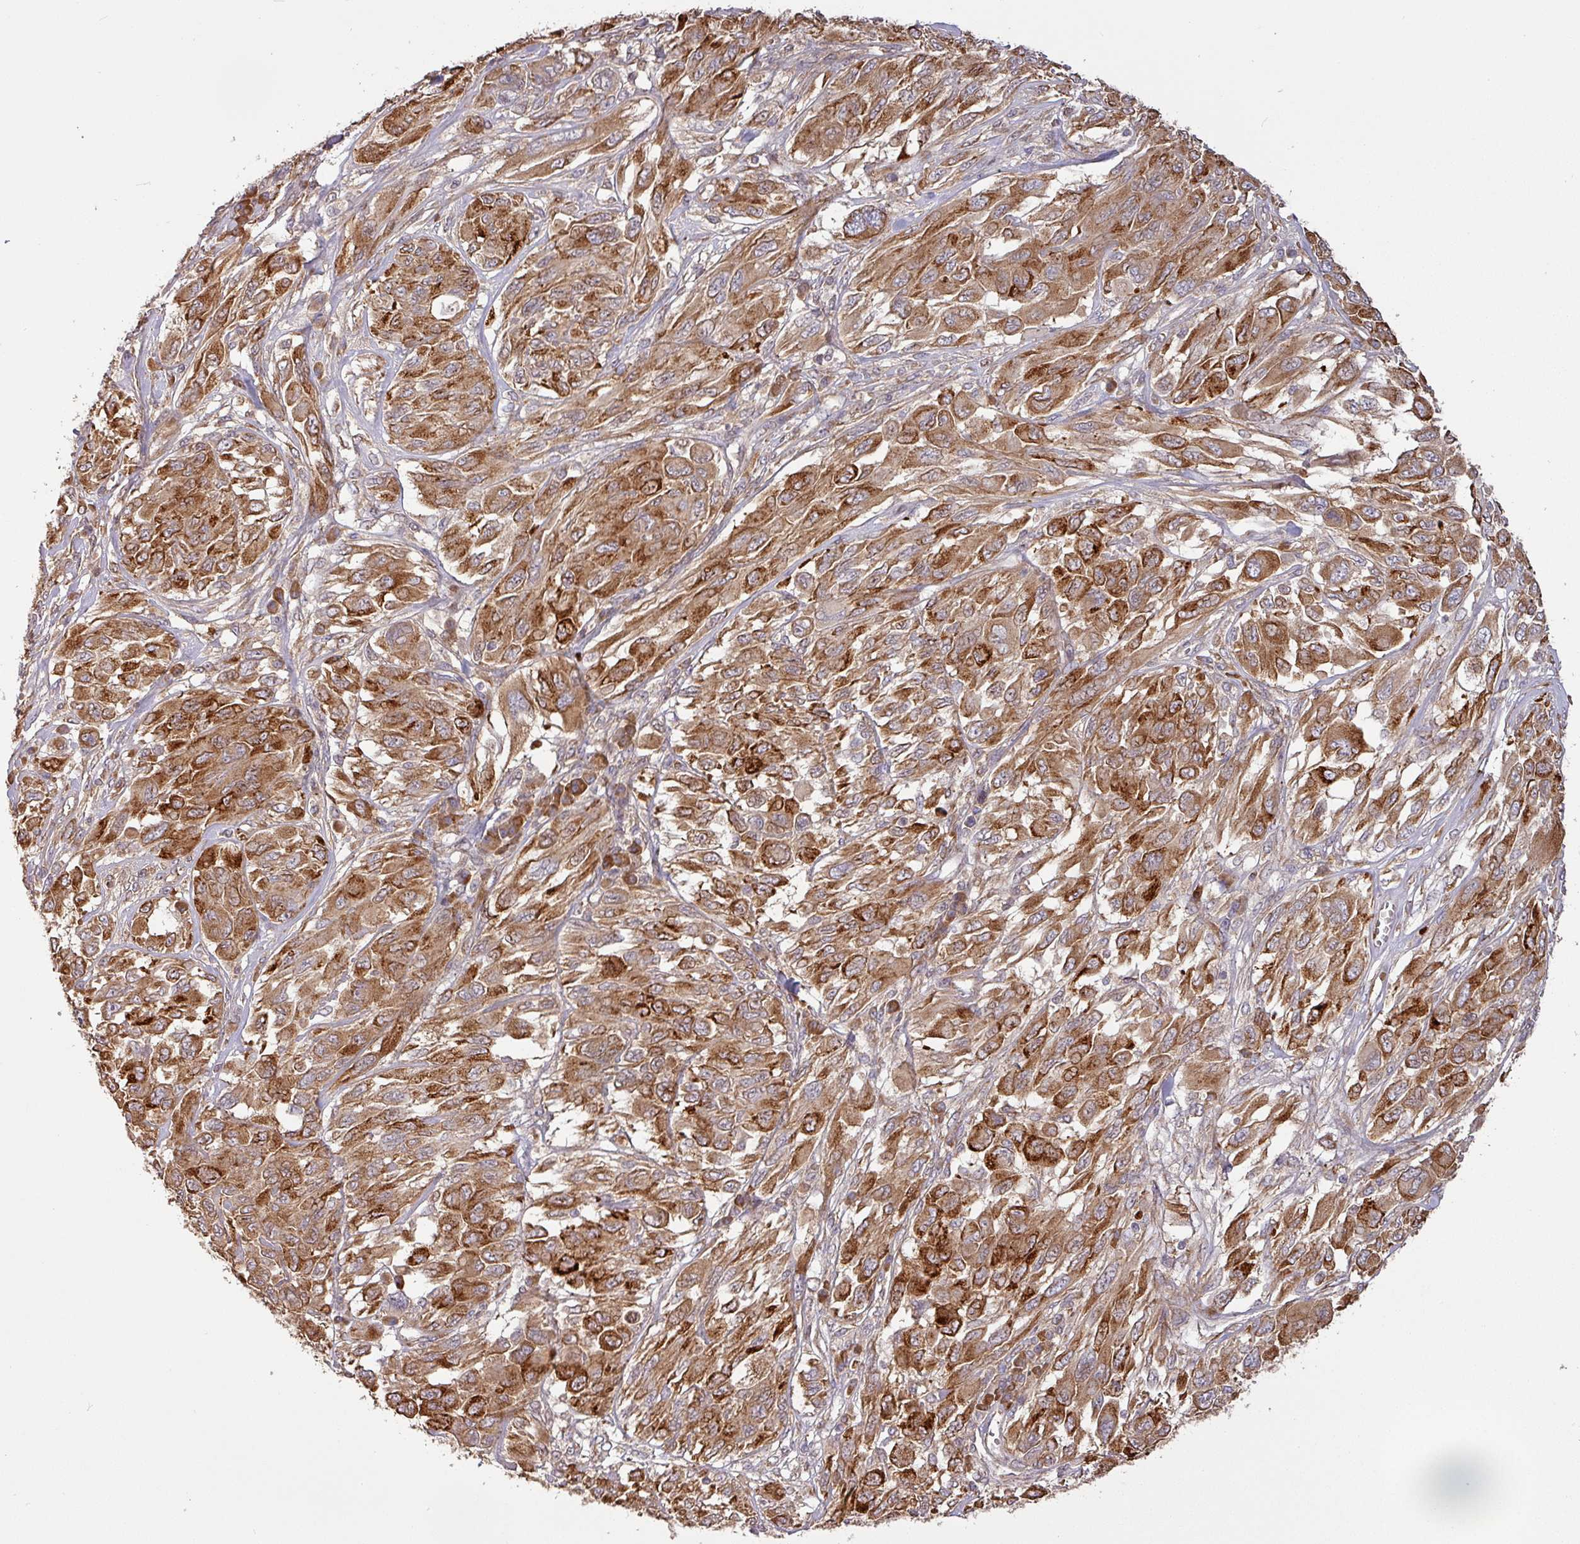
{"staining": {"intensity": "strong", "quantity": ">75%", "location": "cytoplasmic/membranous"}, "tissue": "melanoma", "cell_type": "Tumor cells", "image_type": "cancer", "snomed": [{"axis": "morphology", "description": "Malignant melanoma, NOS"}, {"axis": "topography", "description": "Skin"}], "caption": "Approximately >75% of tumor cells in human malignant melanoma reveal strong cytoplasmic/membranous protein positivity as visualized by brown immunohistochemical staining.", "gene": "GALP", "patient": {"sex": "female", "age": 91}}